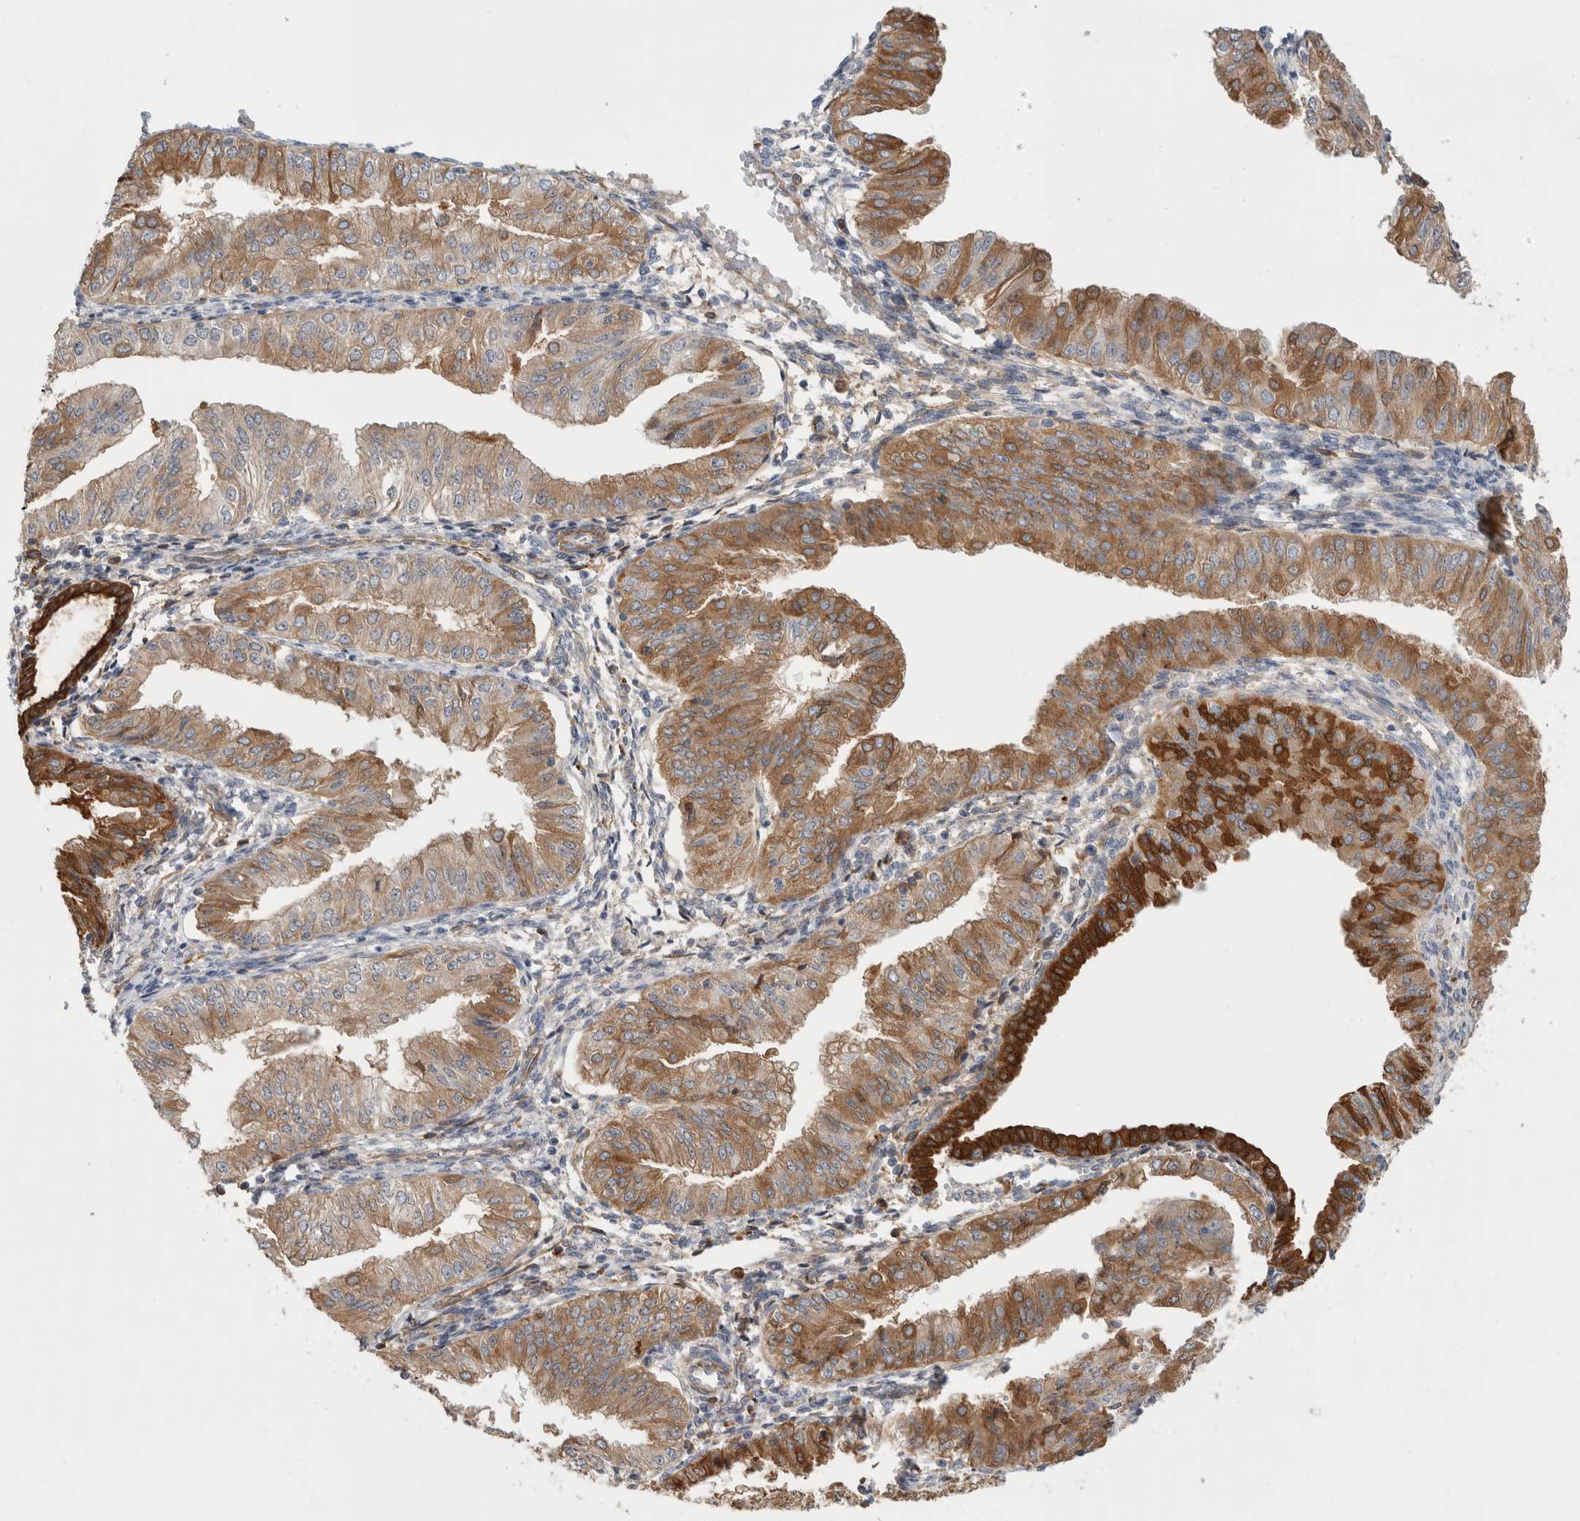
{"staining": {"intensity": "moderate", "quantity": ">75%", "location": "cytoplasmic/membranous"}, "tissue": "endometrial cancer", "cell_type": "Tumor cells", "image_type": "cancer", "snomed": [{"axis": "morphology", "description": "Normal tissue, NOS"}, {"axis": "morphology", "description": "Adenocarcinoma, NOS"}, {"axis": "topography", "description": "Endometrium"}], "caption": "IHC of endometrial adenocarcinoma reveals medium levels of moderate cytoplasmic/membranous positivity in about >75% of tumor cells.", "gene": "CFI", "patient": {"sex": "female", "age": 53}}